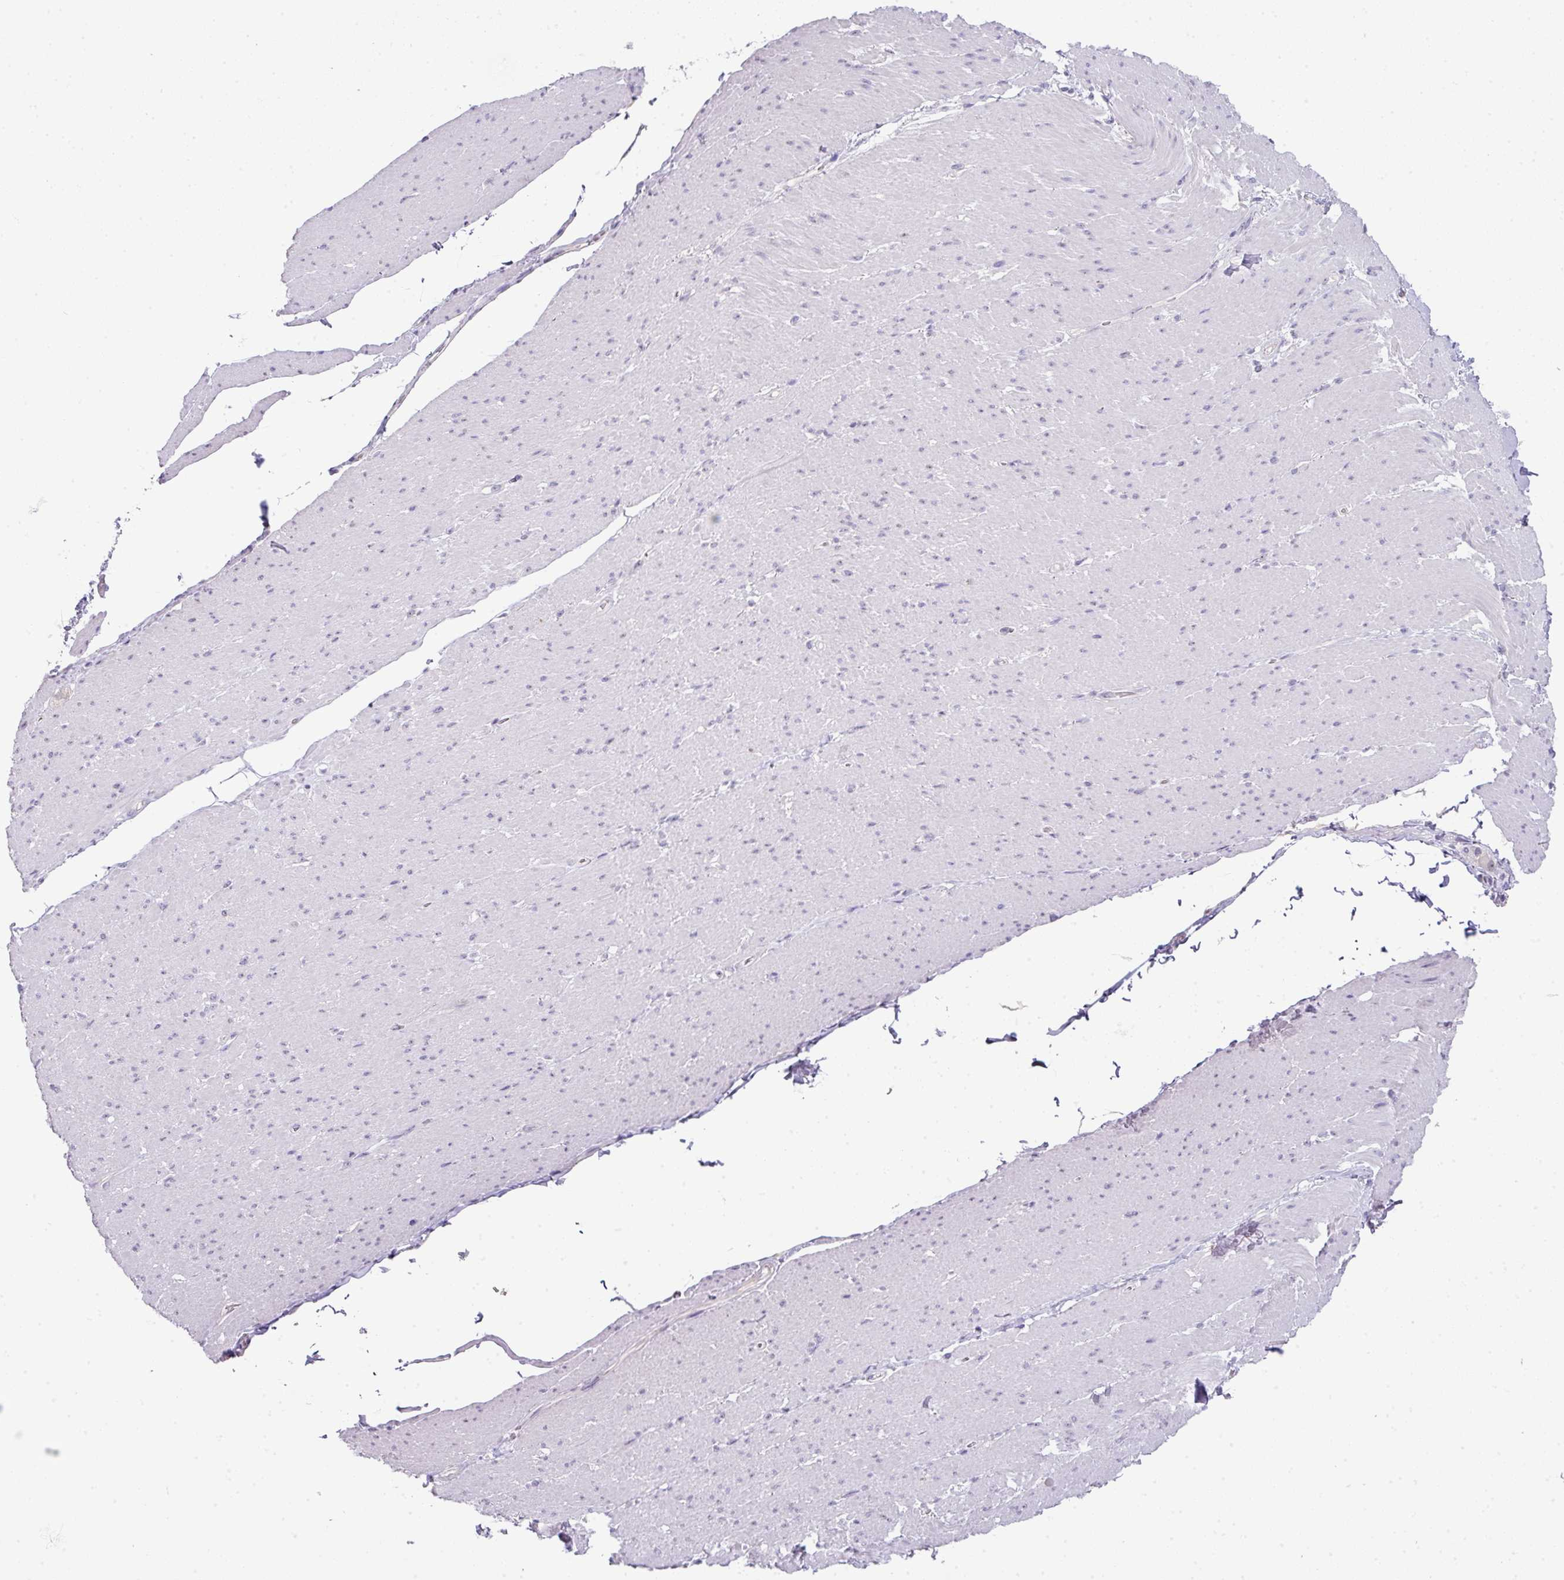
{"staining": {"intensity": "negative", "quantity": "none", "location": "none"}, "tissue": "smooth muscle", "cell_type": "Smooth muscle cells", "image_type": "normal", "snomed": [{"axis": "morphology", "description": "Normal tissue, NOS"}, {"axis": "topography", "description": "Smooth muscle"}, {"axis": "topography", "description": "Rectum"}], "caption": "Smooth muscle stained for a protein using immunohistochemistry displays no positivity smooth muscle cells.", "gene": "GCG", "patient": {"sex": "male", "age": 53}}